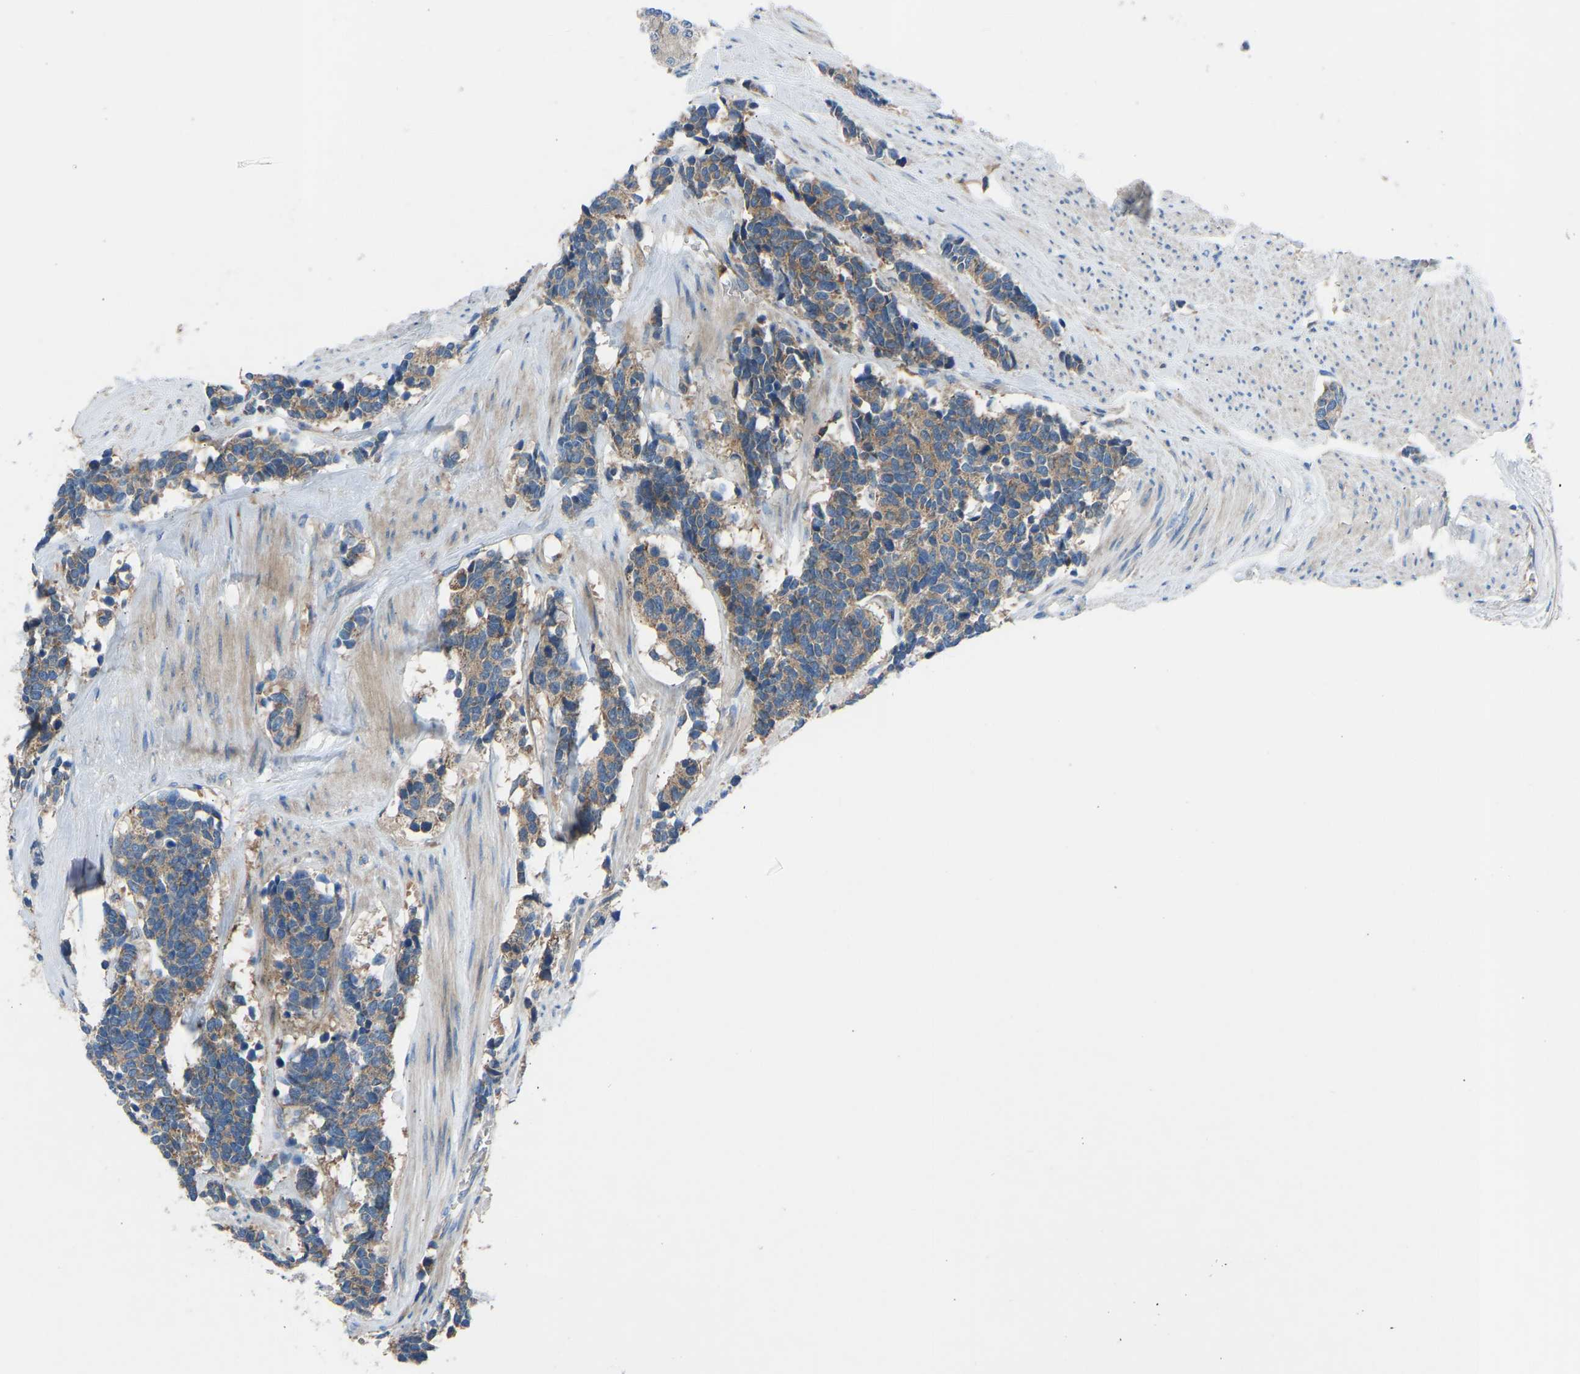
{"staining": {"intensity": "weak", "quantity": ">75%", "location": "cytoplasmic/membranous"}, "tissue": "carcinoid", "cell_type": "Tumor cells", "image_type": "cancer", "snomed": [{"axis": "morphology", "description": "Carcinoma, NOS"}, {"axis": "morphology", "description": "Carcinoid, malignant, NOS"}, {"axis": "topography", "description": "Urinary bladder"}], "caption": "Carcinoid (malignant) was stained to show a protein in brown. There is low levels of weak cytoplasmic/membranous staining in about >75% of tumor cells.", "gene": "GRK6", "patient": {"sex": "male", "age": 57}}